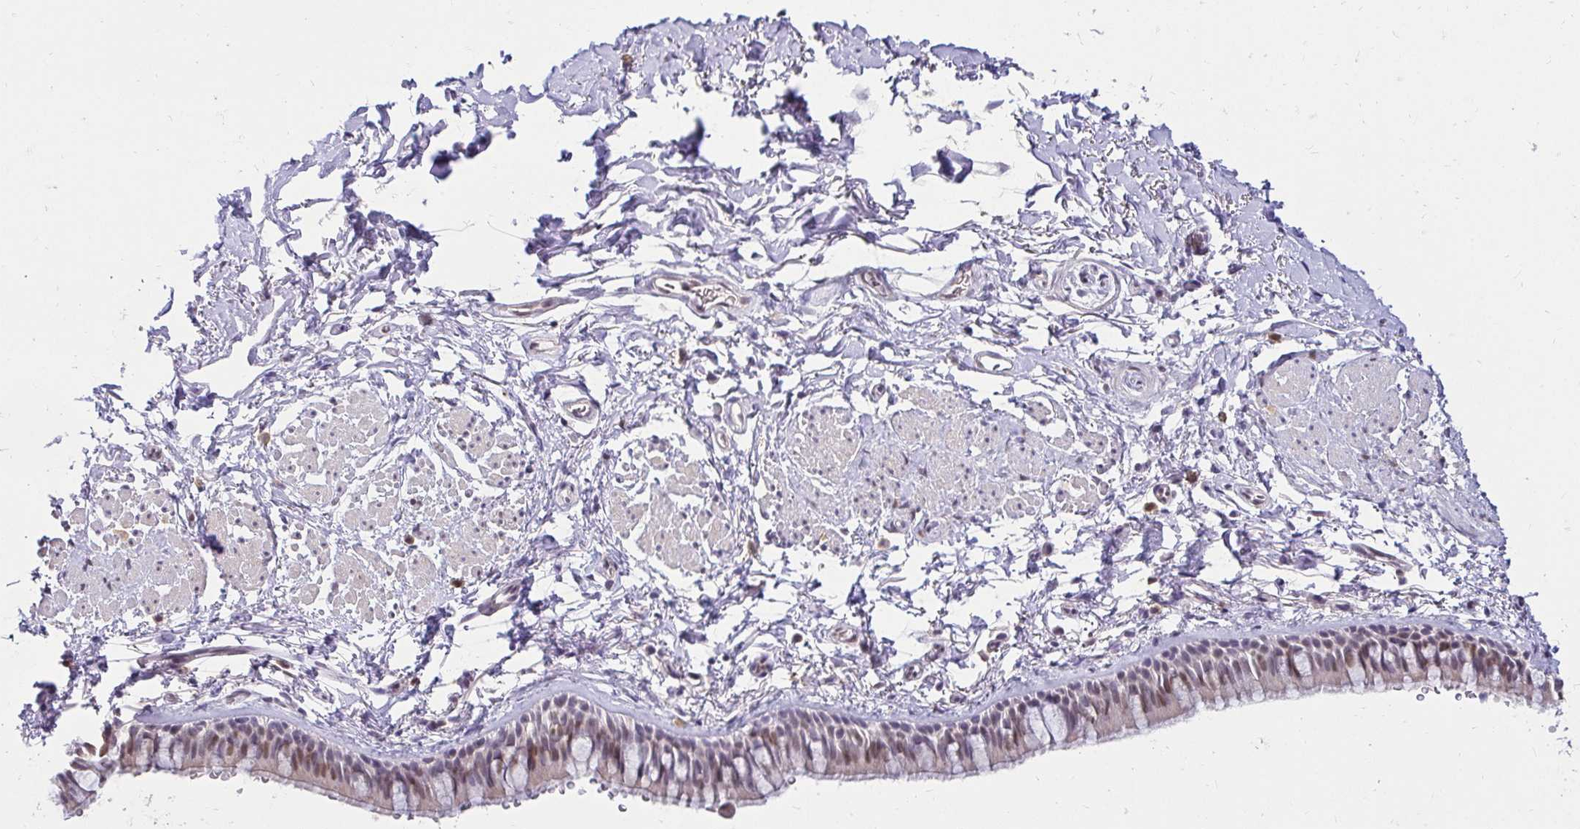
{"staining": {"intensity": "moderate", "quantity": "25%-75%", "location": "nuclear"}, "tissue": "bronchus", "cell_type": "Respiratory epithelial cells", "image_type": "normal", "snomed": [{"axis": "morphology", "description": "Normal tissue, NOS"}, {"axis": "topography", "description": "Lymph node"}, {"axis": "topography", "description": "Cartilage tissue"}, {"axis": "topography", "description": "Bronchus"}], "caption": "A high-resolution image shows immunohistochemistry staining of normal bronchus, which reveals moderate nuclear positivity in about 25%-75% of respiratory epithelial cells.", "gene": "RIMS4", "patient": {"sex": "female", "age": 70}}